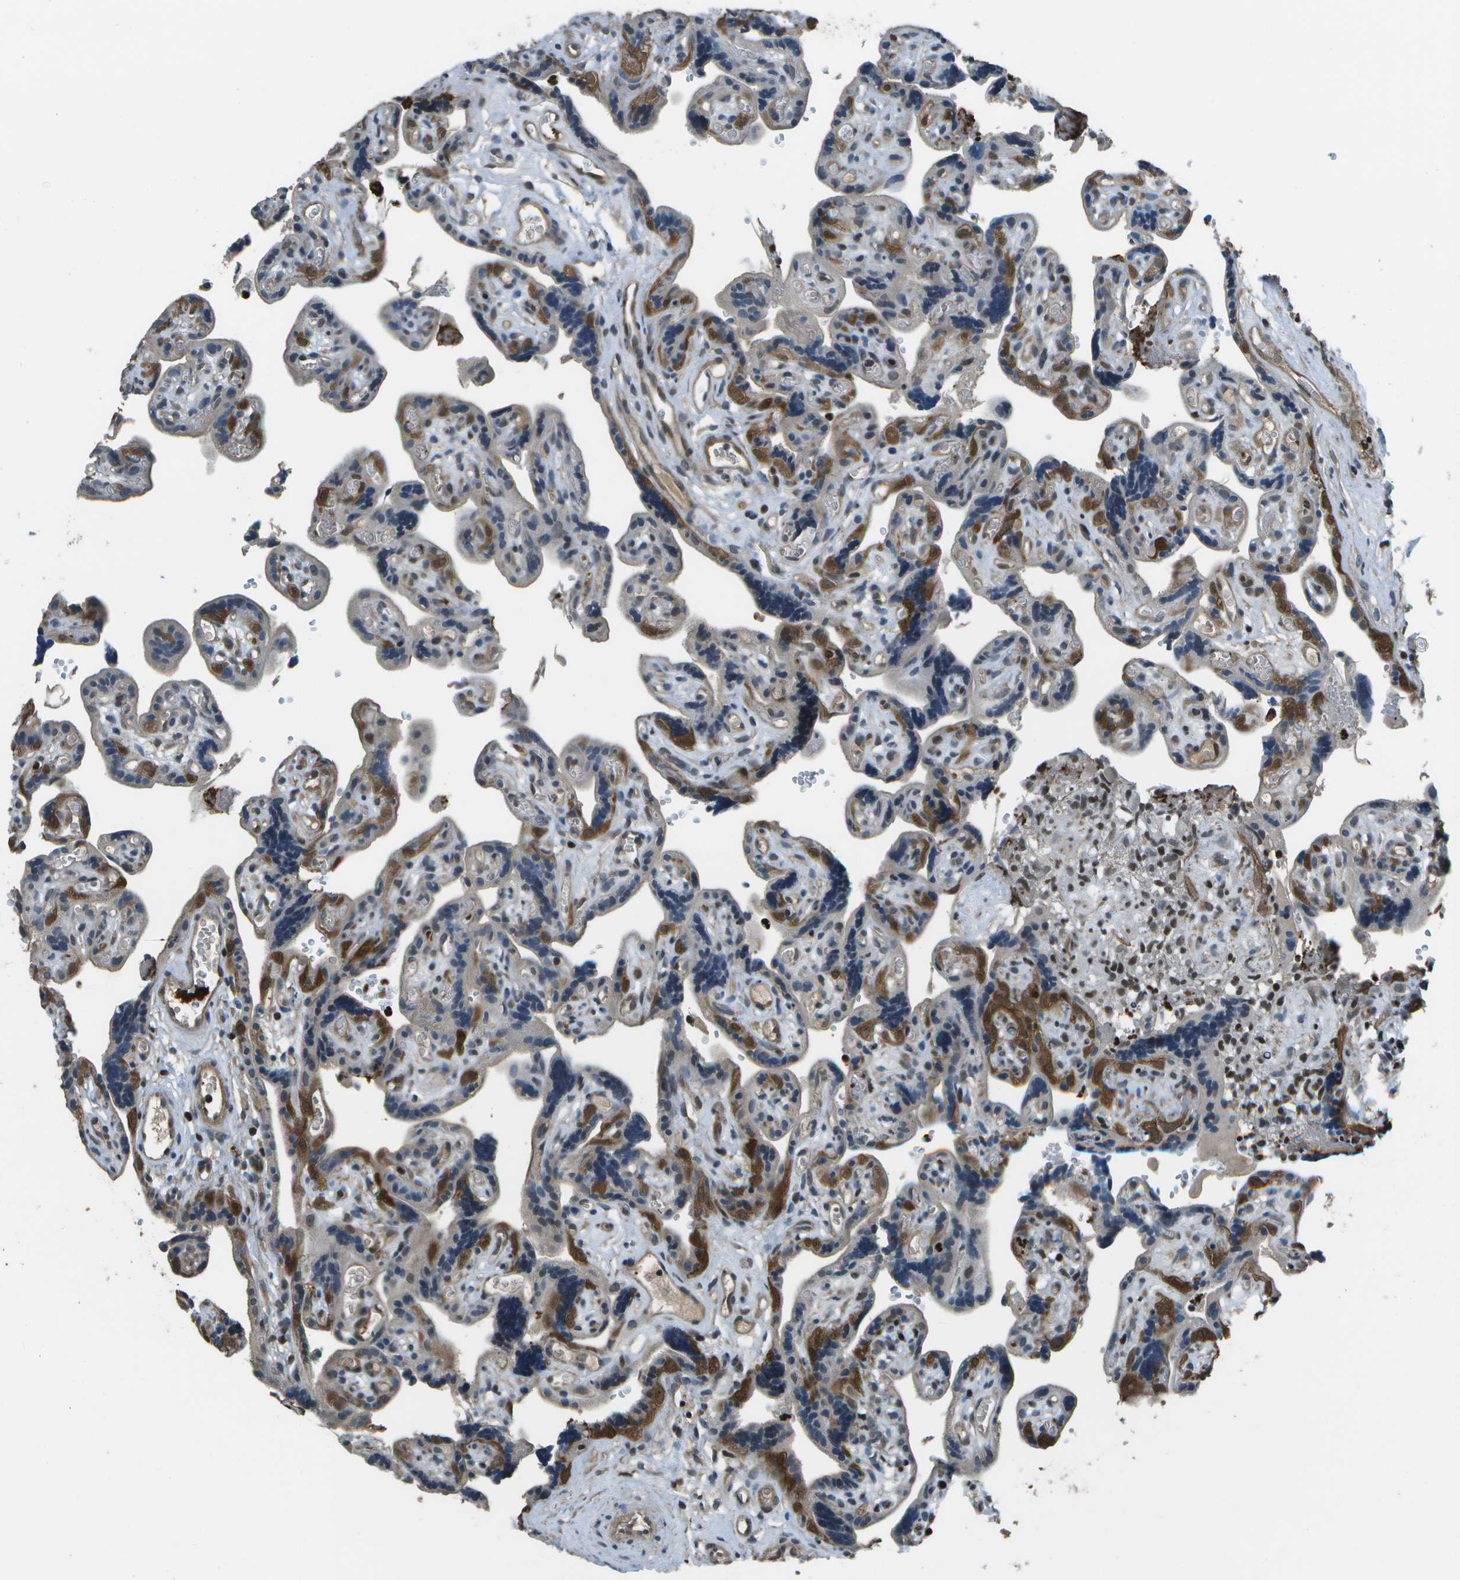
{"staining": {"intensity": "strong", "quantity": "25%-75%", "location": "cytoplasmic/membranous"}, "tissue": "placenta", "cell_type": "Decidual cells", "image_type": "normal", "snomed": [{"axis": "morphology", "description": "Normal tissue, NOS"}, {"axis": "topography", "description": "Placenta"}], "caption": "Decidual cells display high levels of strong cytoplasmic/membranous expression in about 25%-75% of cells in unremarkable placenta. The protein of interest is shown in brown color, while the nuclei are stained blue.", "gene": "PDLIM1", "patient": {"sex": "female", "age": 30}}